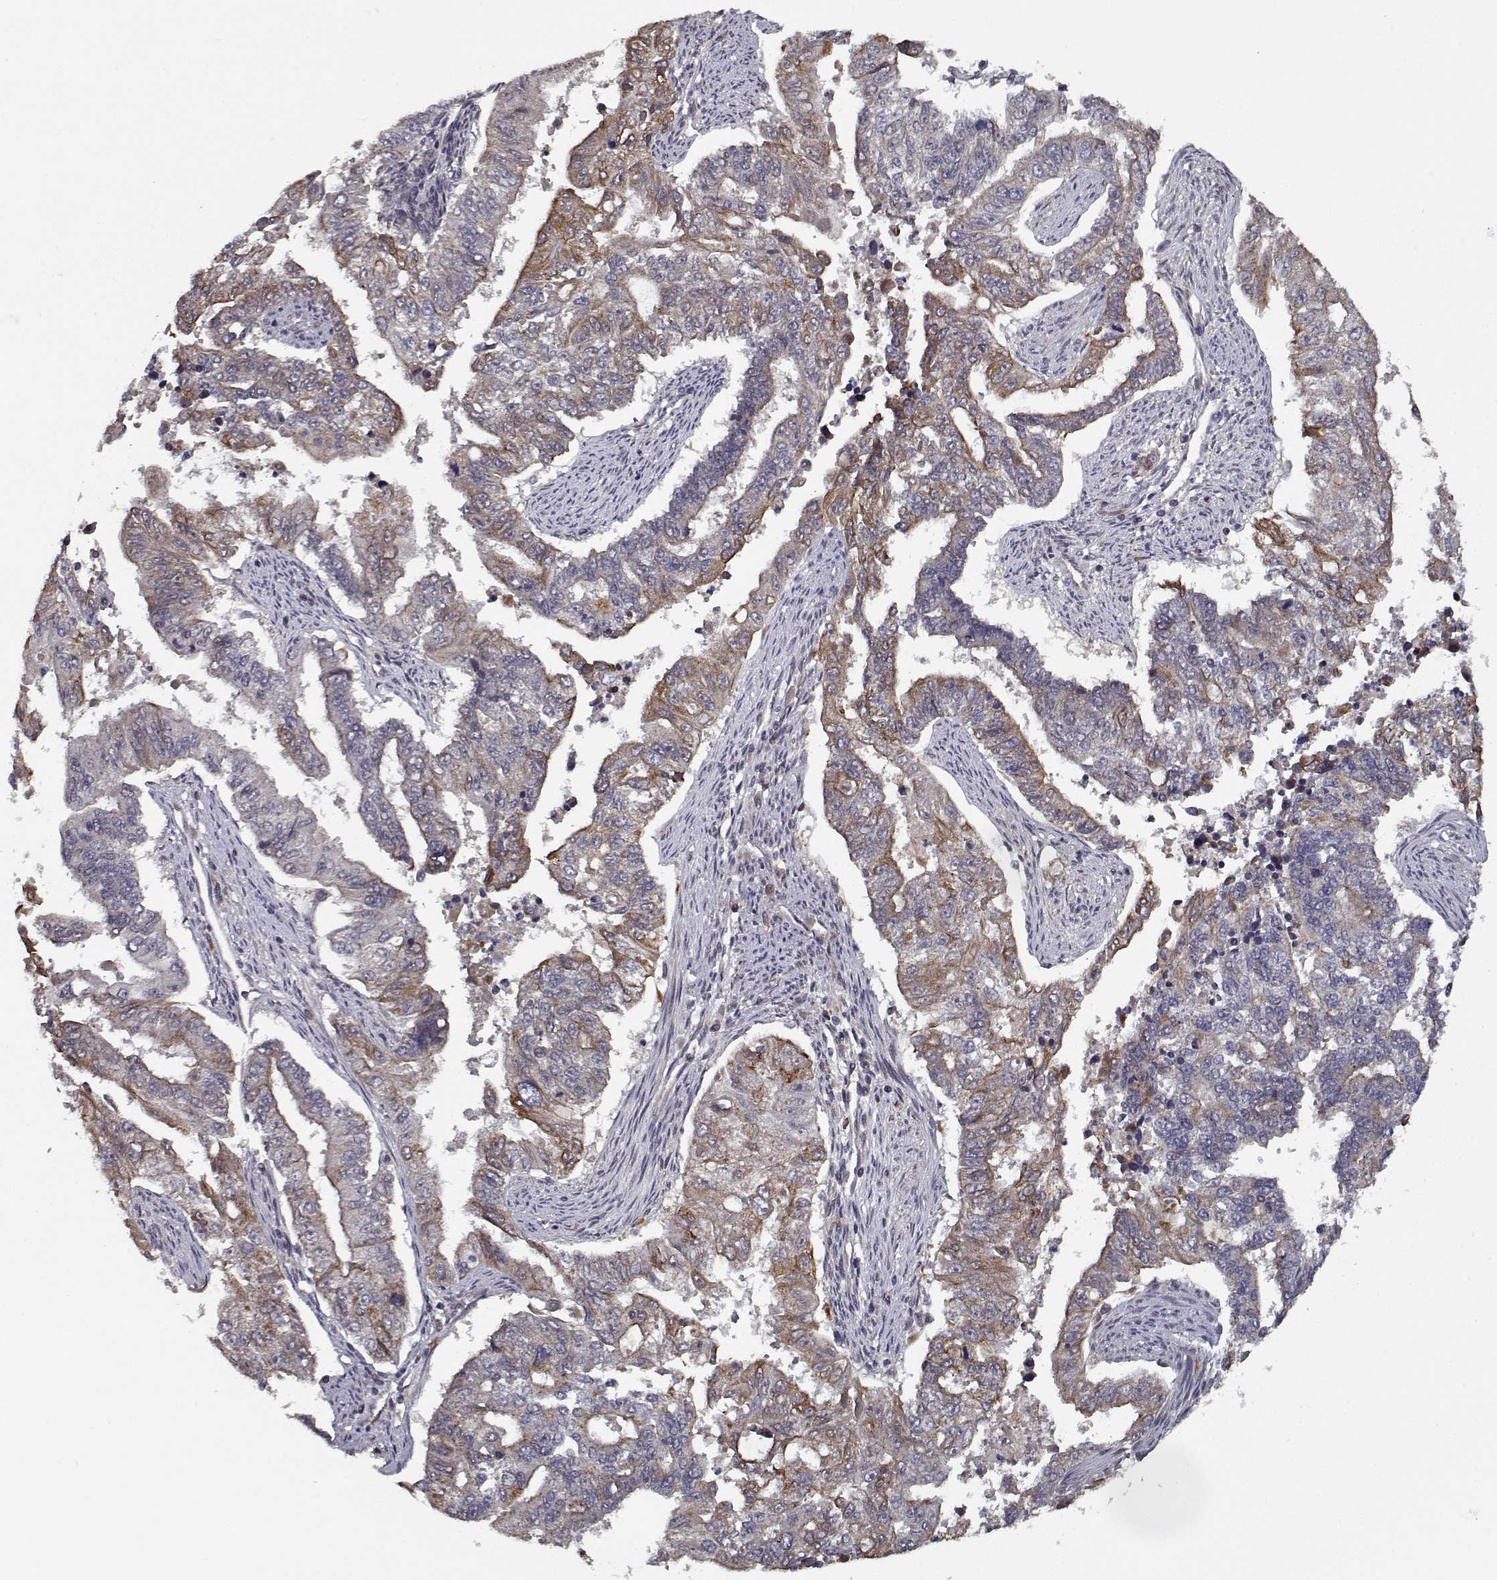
{"staining": {"intensity": "moderate", "quantity": "25%-75%", "location": "cytoplasmic/membranous"}, "tissue": "endometrial cancer", "cell_type": "Tumor cells", "image_type": "cancer", "snomed": [{"axis": "morphology", "description": "Adenocarcinoma, NOS"}, {"axis": "topography", "description": "Uterus"}], "caption": "Immunohistochemical staining of endometrial adenocarcinoma shows moderate cytoplasmic/membranous protein positivity in approximately 25%-75% of tumor cells.", "gene": "NLK", "patient": {"sex": "female", "age": 59}}